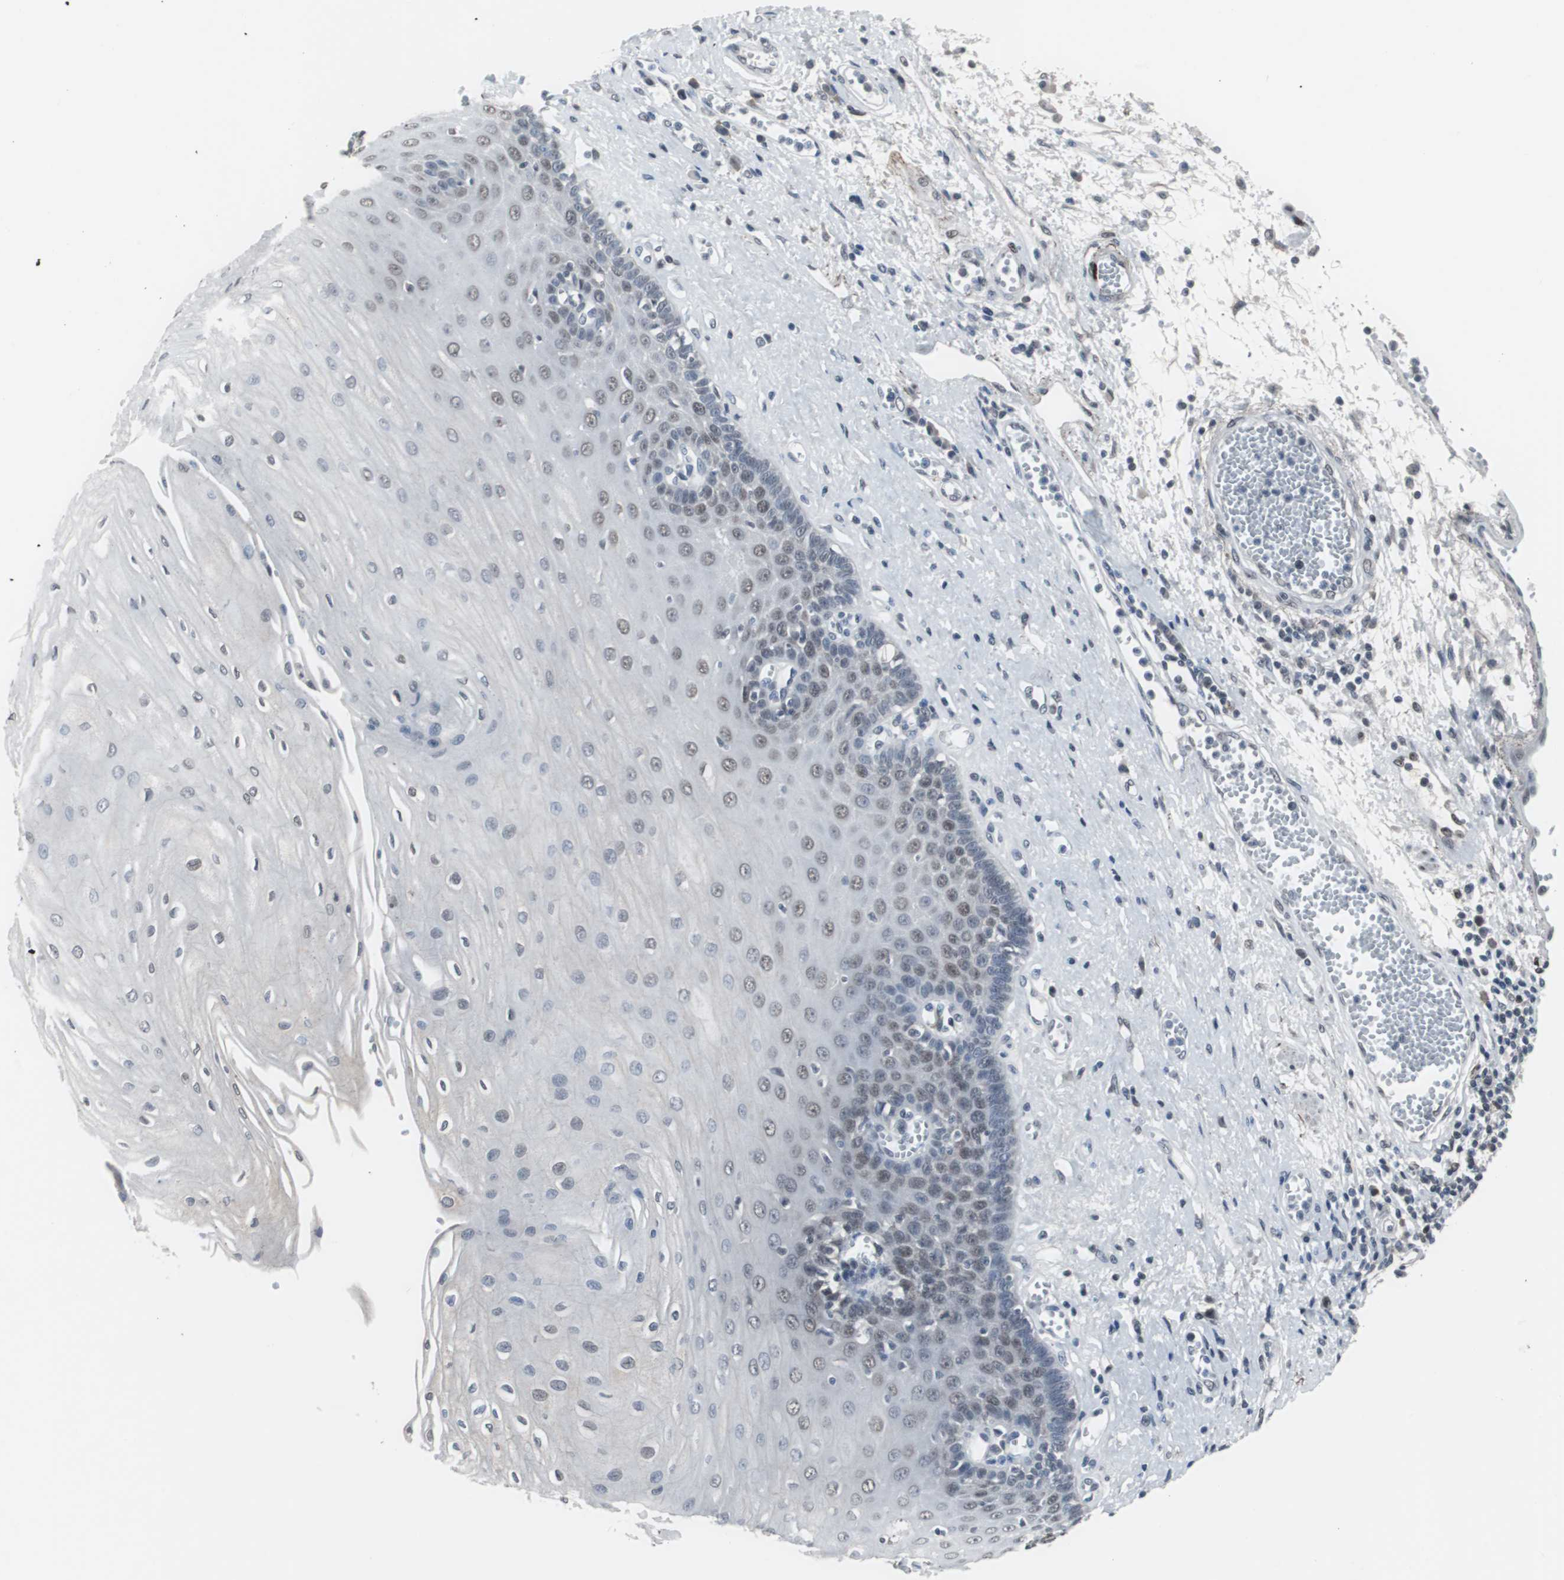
{"staining": {"intensity": "moderate", "quantity": "25%-75%", "location": "nuclear"}, "tissue": "esophagus", "cell_type": "Squamous epithelial cells", "image_type": "normal", "snomed": [{"axis": "morphology", "description": "Normal tissue, NOS"}, {"axis": "morphology", "description": "Squamous cell carcinoma, NOS"}, {"axis": "topography", "description": "Esophagus"}], "caption": "Protein staining displays moderate nuclear staining in approximately 25%-75% of squamous epithelial cells in benign esophagus.", "gene": "FOXP4", "patient": {"sex": "male", "age": 65}}